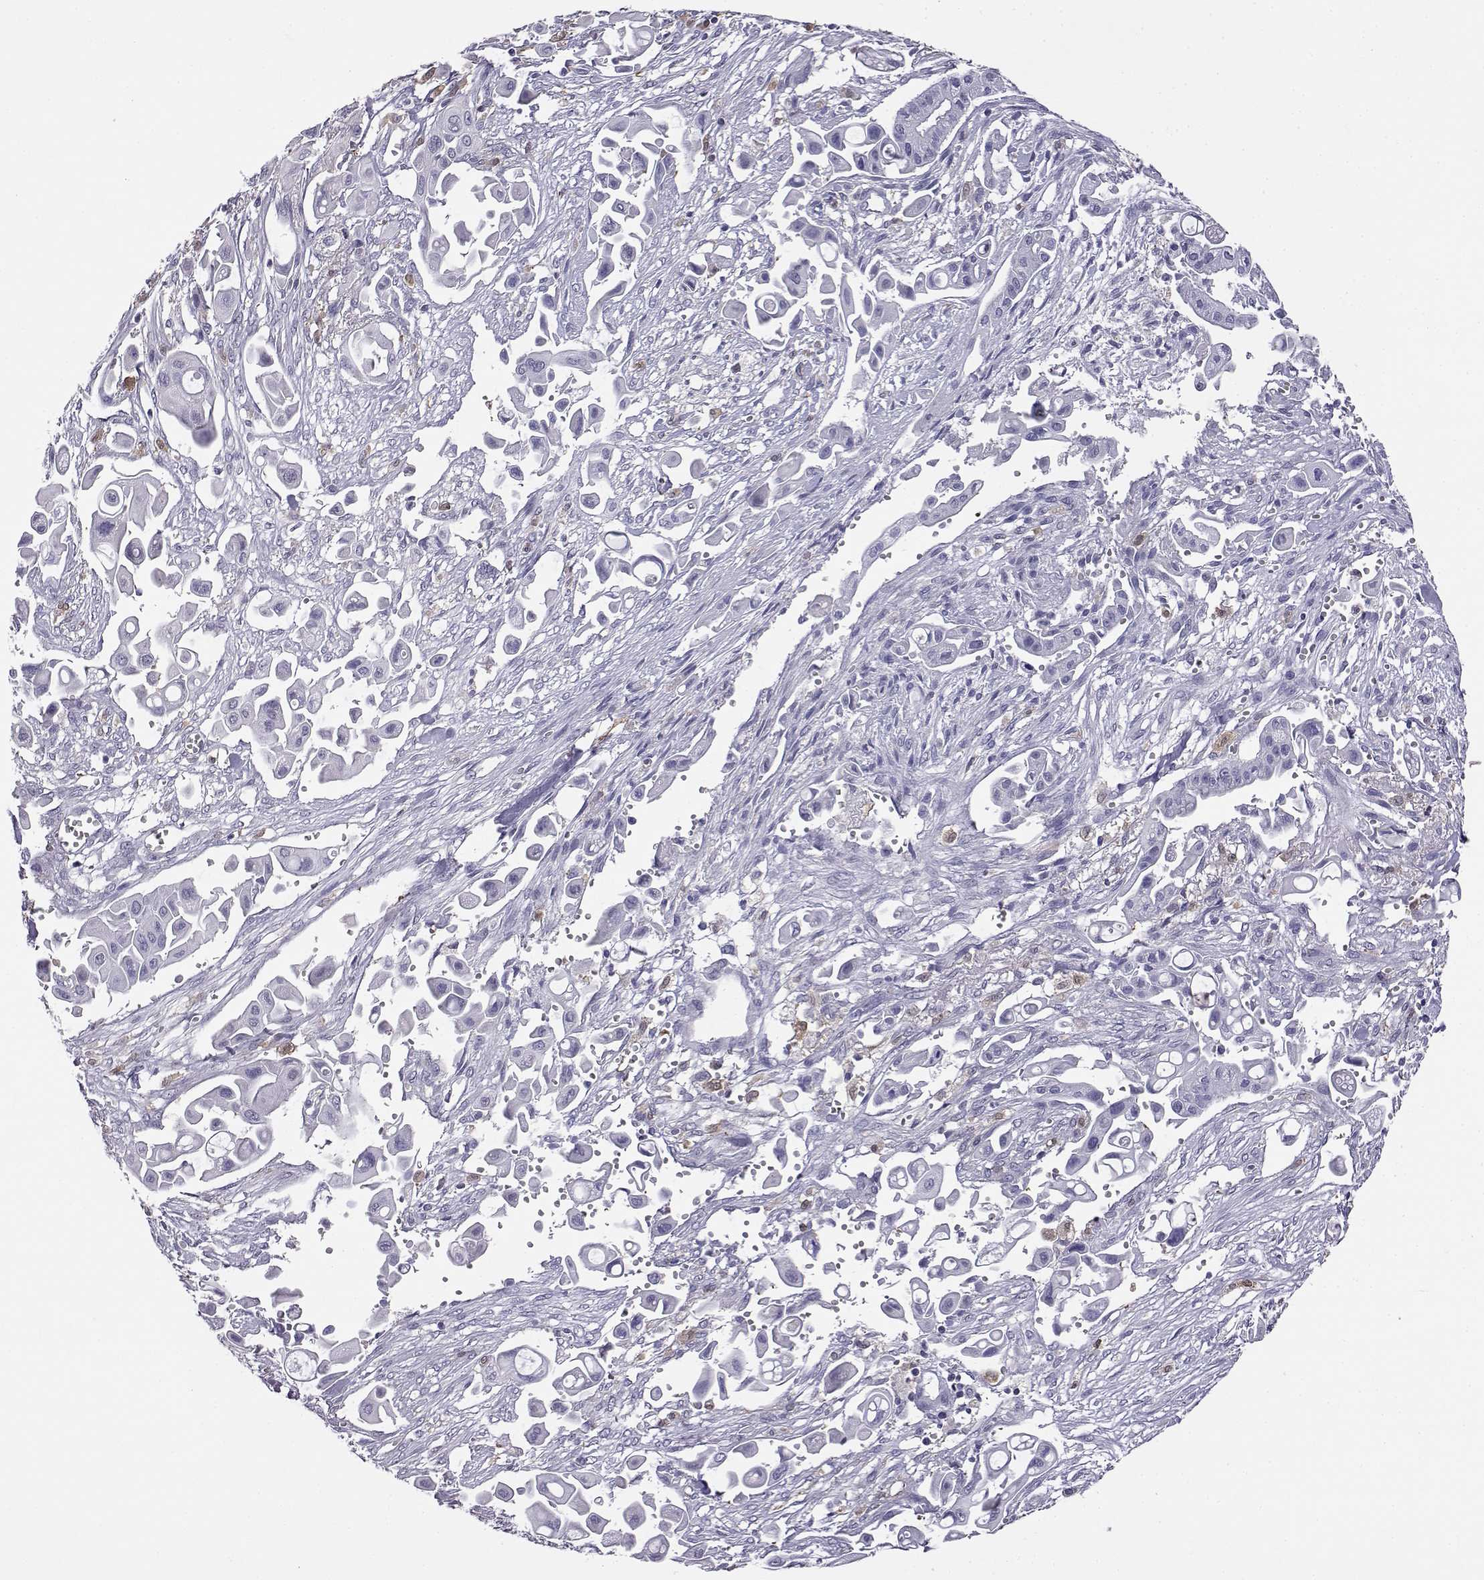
{"staining": {"intensity": "negative", "quantity": "none", "location": "none"}, "tissue": "pancreatic cancer", "cell_type": "Tumor cells", "image_type": "cancer", "snomed": [{"axis": "morphology", "description": "Adenocarcinoma, NOS"}, {"axis": "topography", "description": "Pancreas"}], "caption": "Adenocarcinoma (pancreatic) stained for a protein using IHC displays no positivity tumor cells.", "gene": "AKR1B1", "patient": {"sex": "male", "age": 50}}